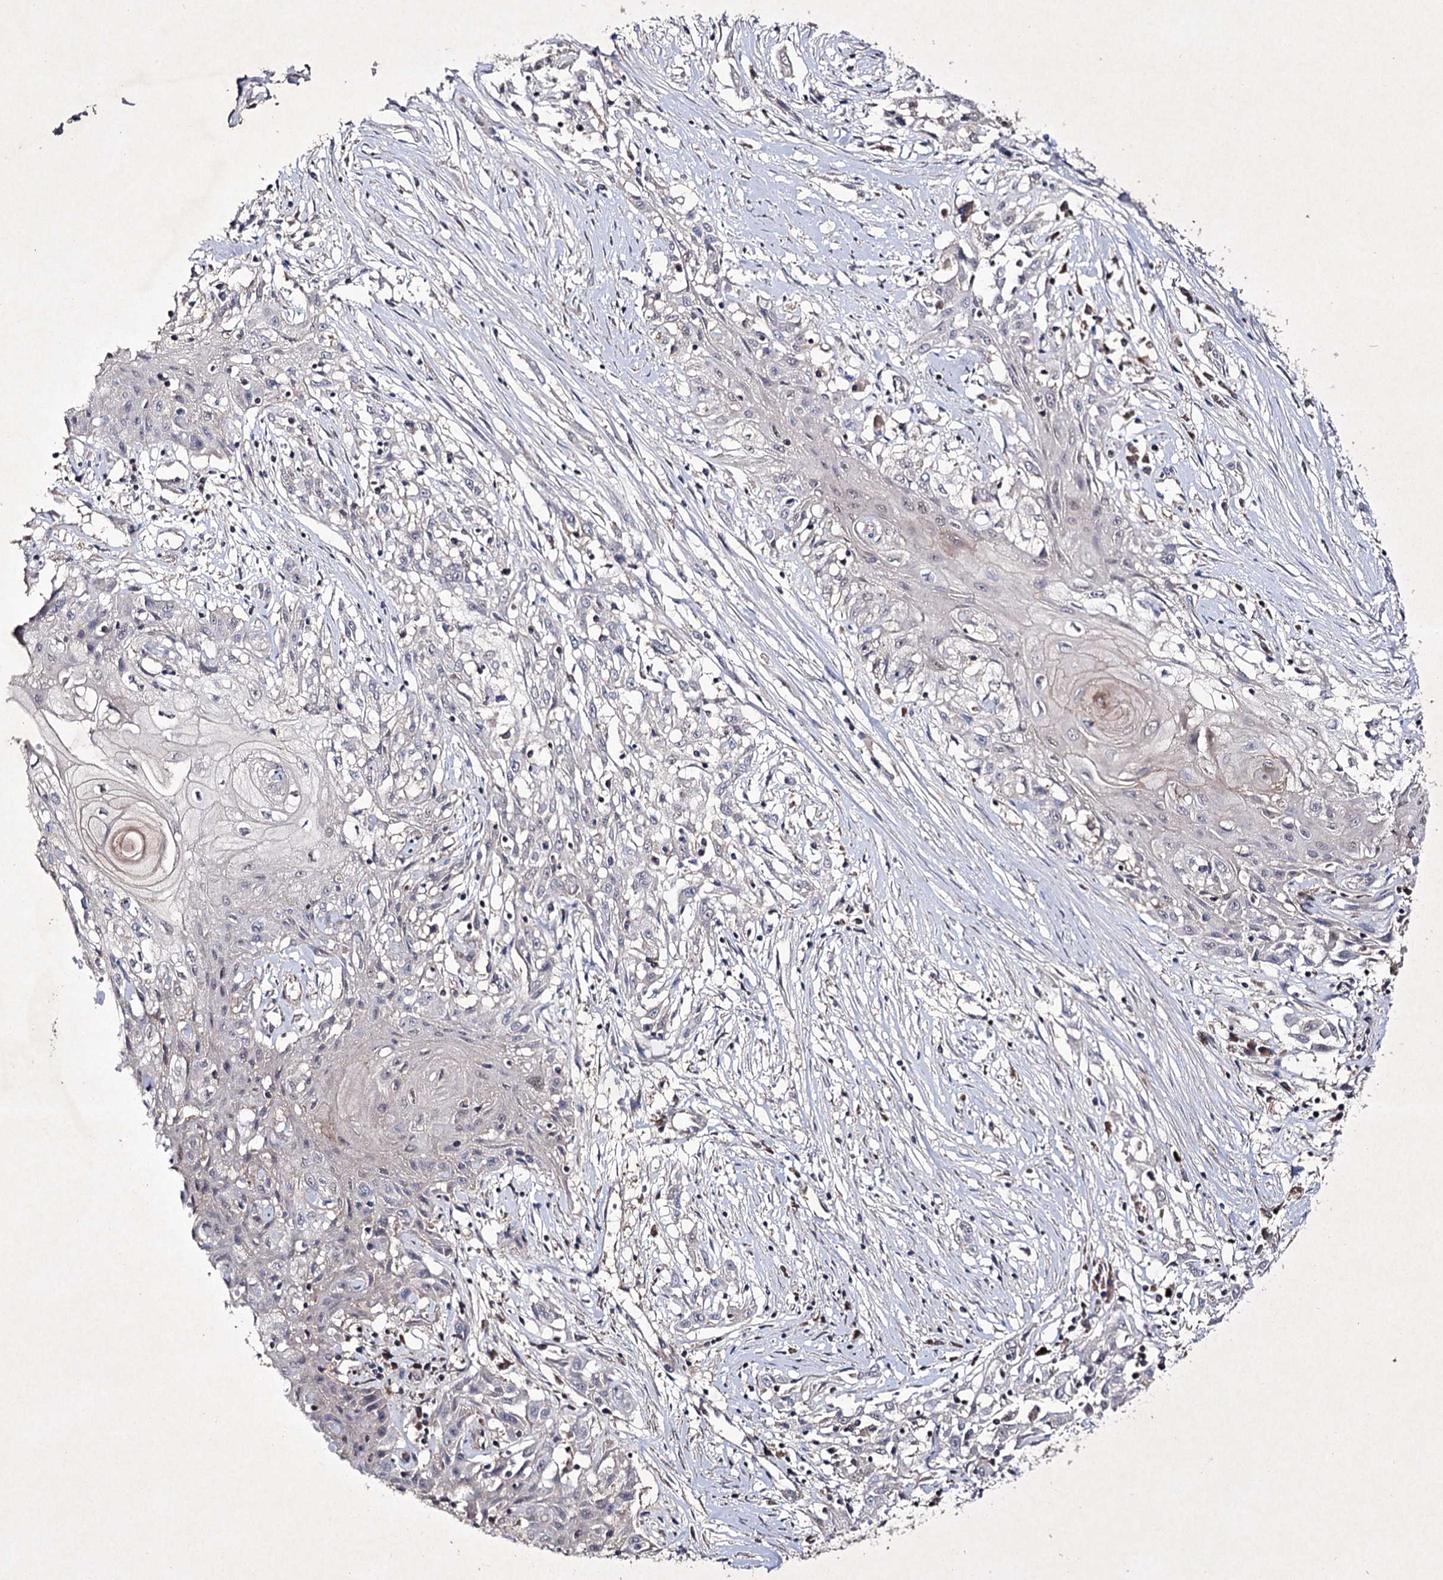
{"staining": {"intensity": "negative", "quantity": "none", "location": "none"}, "tissue": "skin cancer", "cell_type": "Tumor cells", "image_type": "cancer", "snomed": [{"axis": "morphology", "description": "Squamous cell carcinoma, NOS"}, {"axis": "morphology", "description": "Squamous cell carcinoma, metastatic, NOS"}, {"axis": "topography", "description": "Skin"}, {"axis": "topography", "description": "Lymph node"}], "caption": "The IHC histopathology image has no significant staining in tumor cells of skin metastatic squamous cell carcinoma tissue.", "gene": "SEMA4G", "patient": {"sex": "male", "age": 75}}